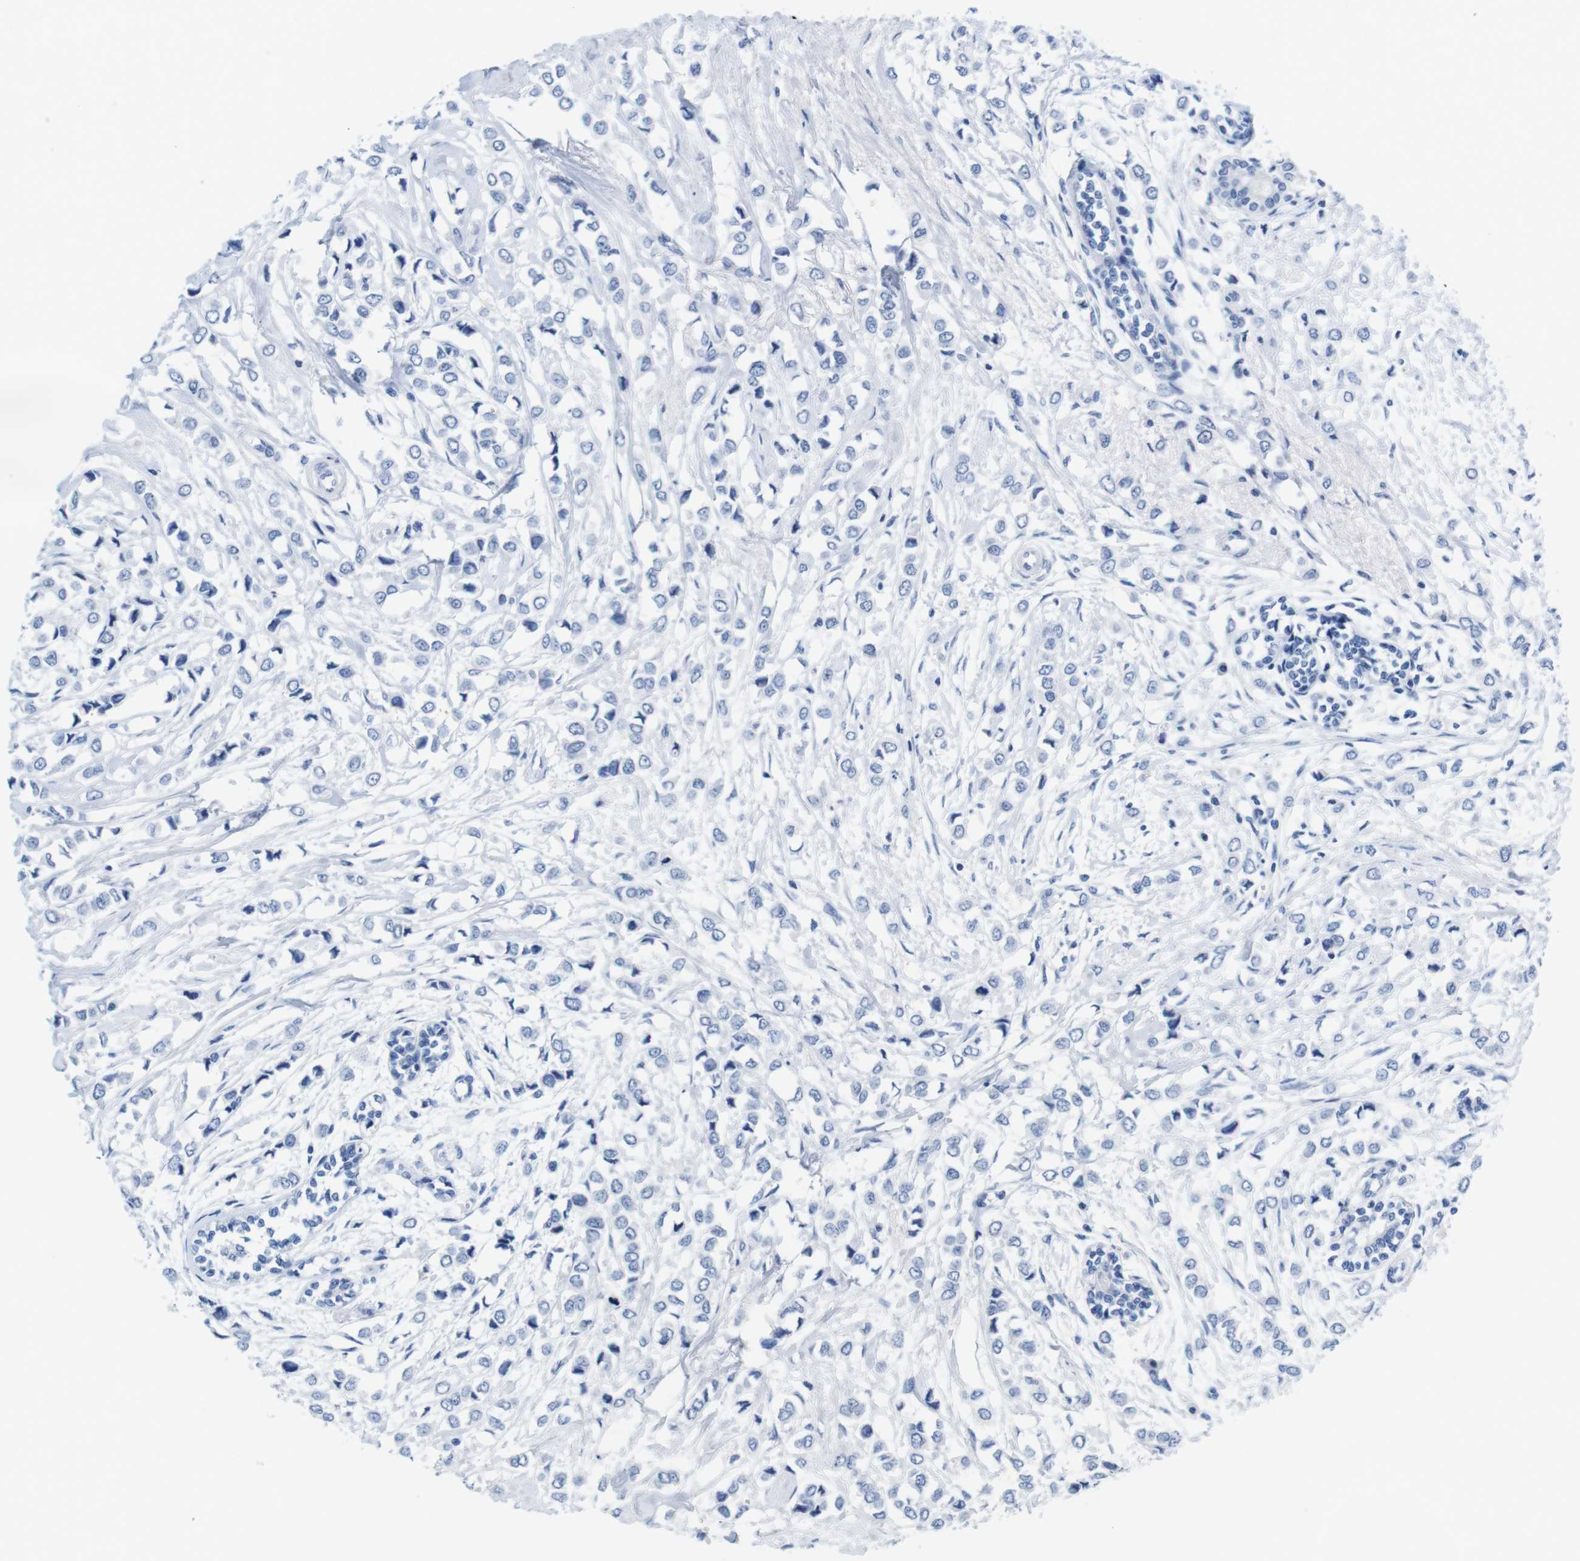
{"staining": {"intensity": "negative", "quantity": "none", "location": "none"}, "tissue": "breast cancer", "cell_type": "Tumor cells", "image_type": "cancer", "snomed": [{"axis": "morphology", "description": "Lobular carcinoma"}, {"axis": "topography", "description": "Breast"}], "caption": "High power microscopy image of an immunohistochemistry photomicrograph of breast cancer (lobular carcinoma), revealing no significant positivity in tumor cells.", "gene": "MAP6", "patient": {"sex": "female", "age": 51}}